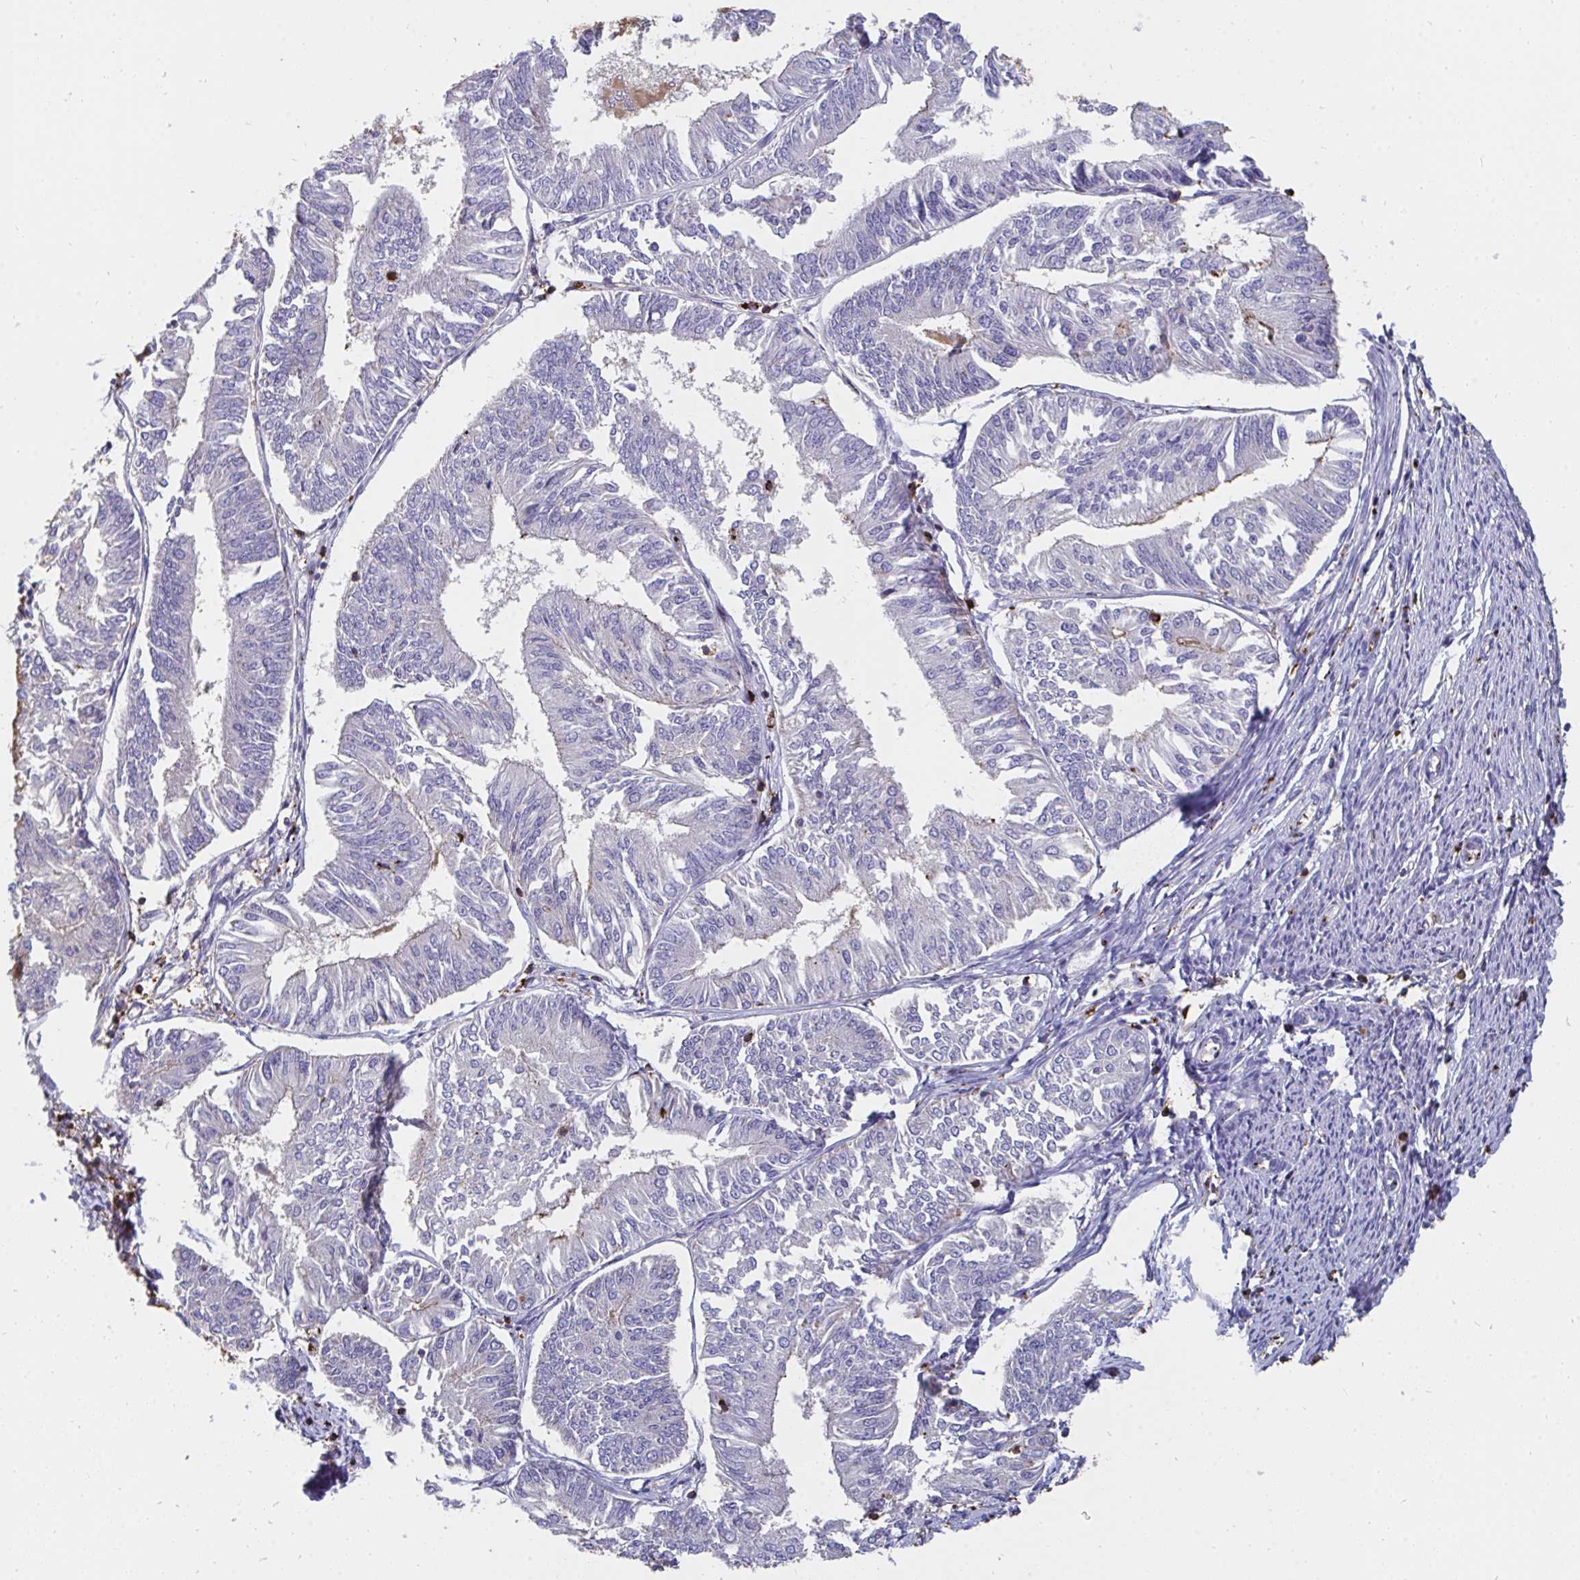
{"staining": {"intensity": "negative", "quantity": "none", "location": "none"}, "tissue": "endometrial cancer", "cell_type": "Tumor cells", "image_type": "cancer", "snomed": [{"axis": "morphology", "description": "Adenocarcinoma, NOS"}, {"axis": "topography", "description": "Endometrium"}], "caption": "Tumor cells are negative for brown protein staining in endometrial cancer.", "gene": "CFL1", "patient": {"sex": "female", "age": 58}}